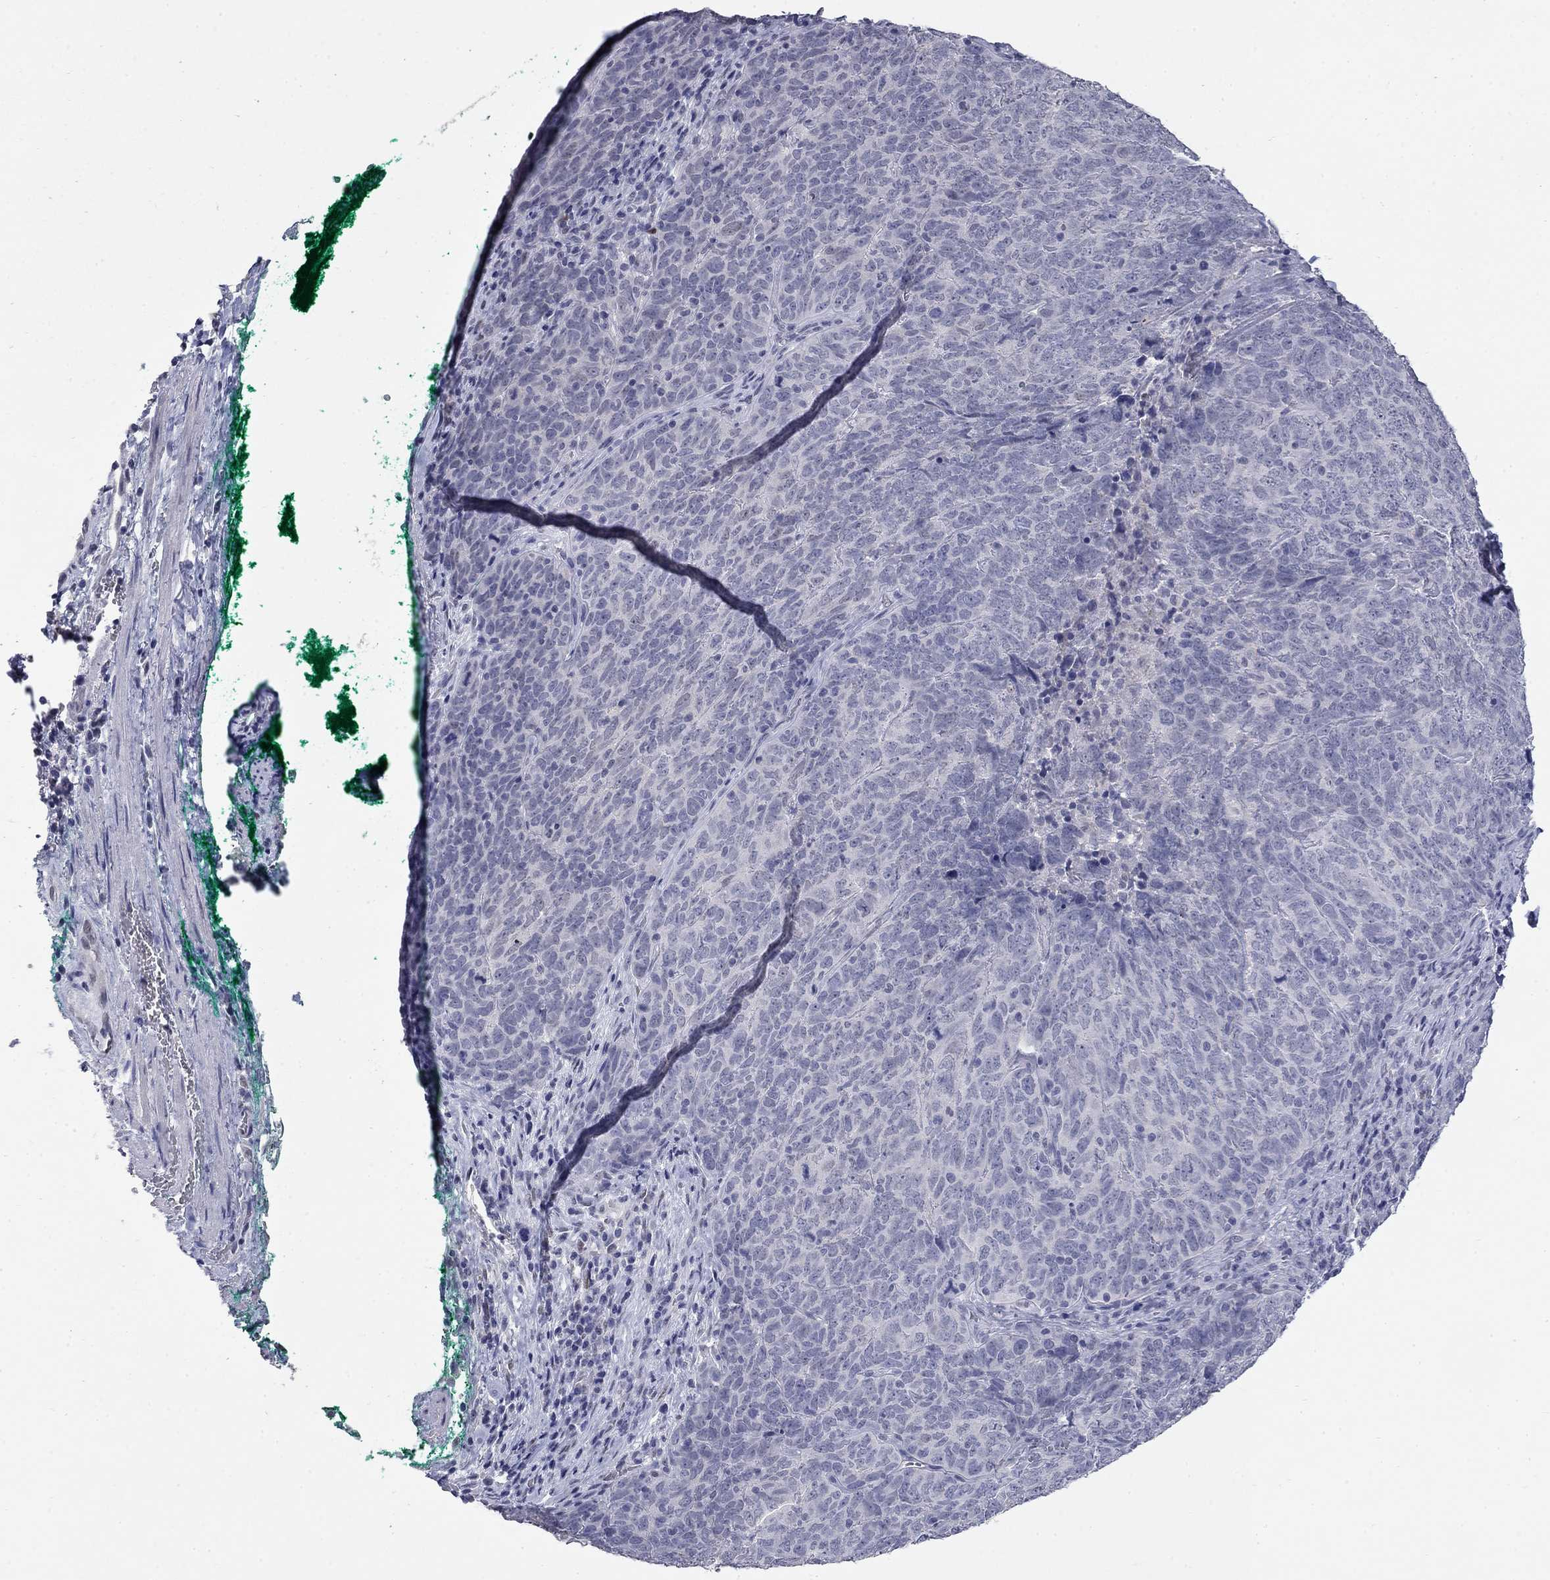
{"staining": {"intensity": "negative", "quantity": "none", "location": "none"}, "tissue": "skin cancer", "cell_type": "Tumor cells", "image_type": "cancer", "snomed": [{"axis": "morphology", "description": "Squamous cell carcinoma, NOS"}, {"axis": "topography", "description": "Skin"}, {"axis": "topography", "description": "Anal"}], "caption": "Immunohistochemistry of skin squamous cell carcinoma exhibits no expression in tumor cells.", "gene": "SLC51A", "patient": {"sex": "female", "age": 51}}